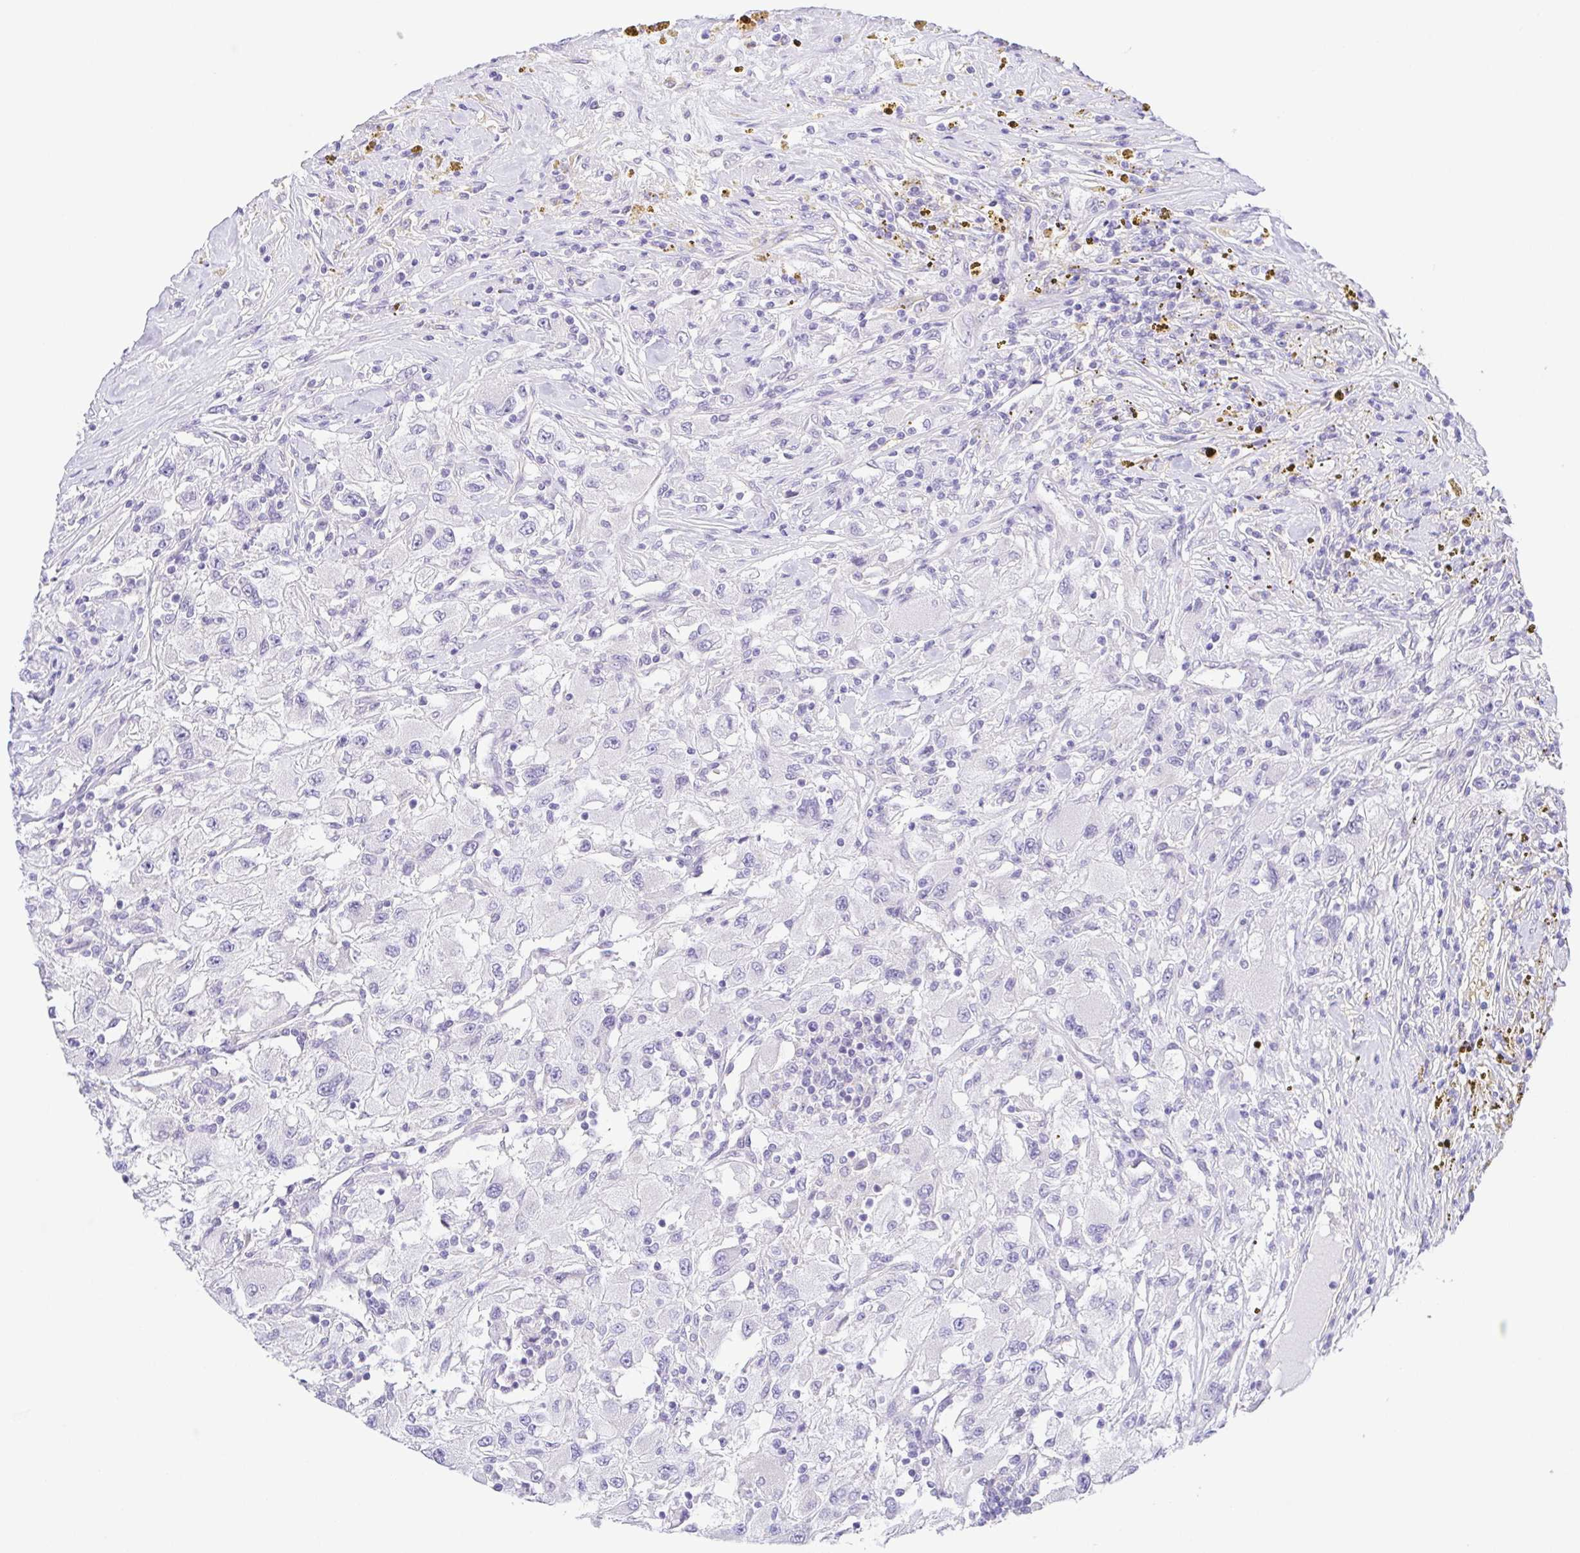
{"staining": {"intensity": "negative", "quantity": "none", "location": "none"}, "tissue": "renal cancer", "cell_type": "Tumor cells", "image_type": "cancer", "snomed": [{"axis": "morphology", "description": "Adenocarcinoma, NOS"}, {"axis": "topography", "description": "Kidney"}], "caption": "This is a histopathology image of IHC staining of renal cancer (adenocarcinoma), which shows no positivity in tumor cells. (DAB immunohistochemistry (IHC), high magnification).", "gene": "KRTDAP", "patient": {"sex": "female", "age": 67}}